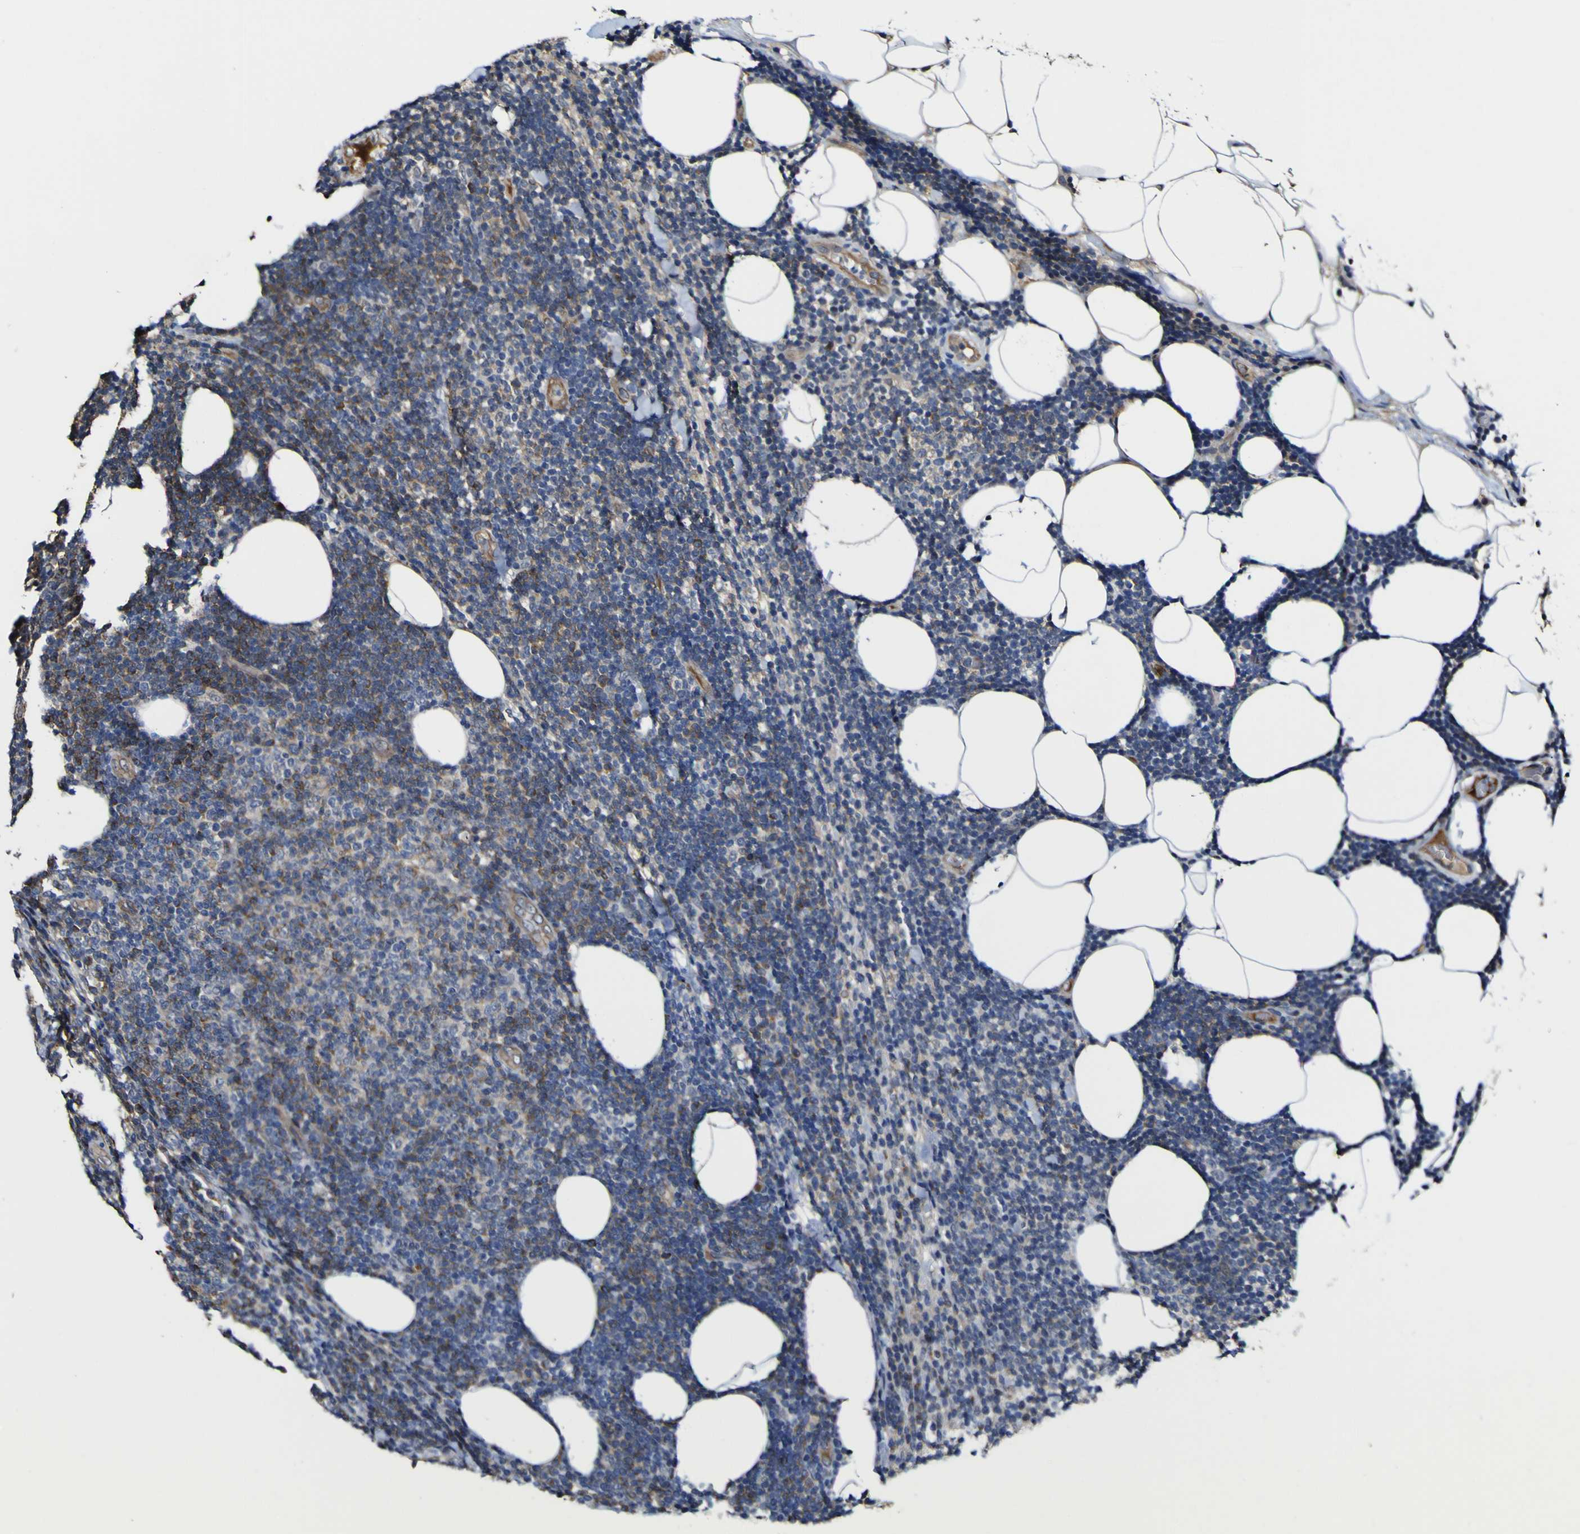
{"staining": {"intensity": "negative", "quantity": "none", "location": "none"}, "tissue": "lymphoma", "cell_type": "Tumor cells", "image_type": "cancer", "snomed": [{"axis": "morphology", "description": "Malignant lymphoma, non-Hodgkin's type, Low grade"}, {"axis": "topography", "description": "Lymph node"}], "caption": "Photomicrograph shows no significant protein positivity in tumor cells of lymphoma. (Brightfield microscopy of DAB (3,3'-diaminobenzidine) immunohistochemistry at high magnification).", "gene": "CCL2", "patient": {"sex": "male", "age": 66}}